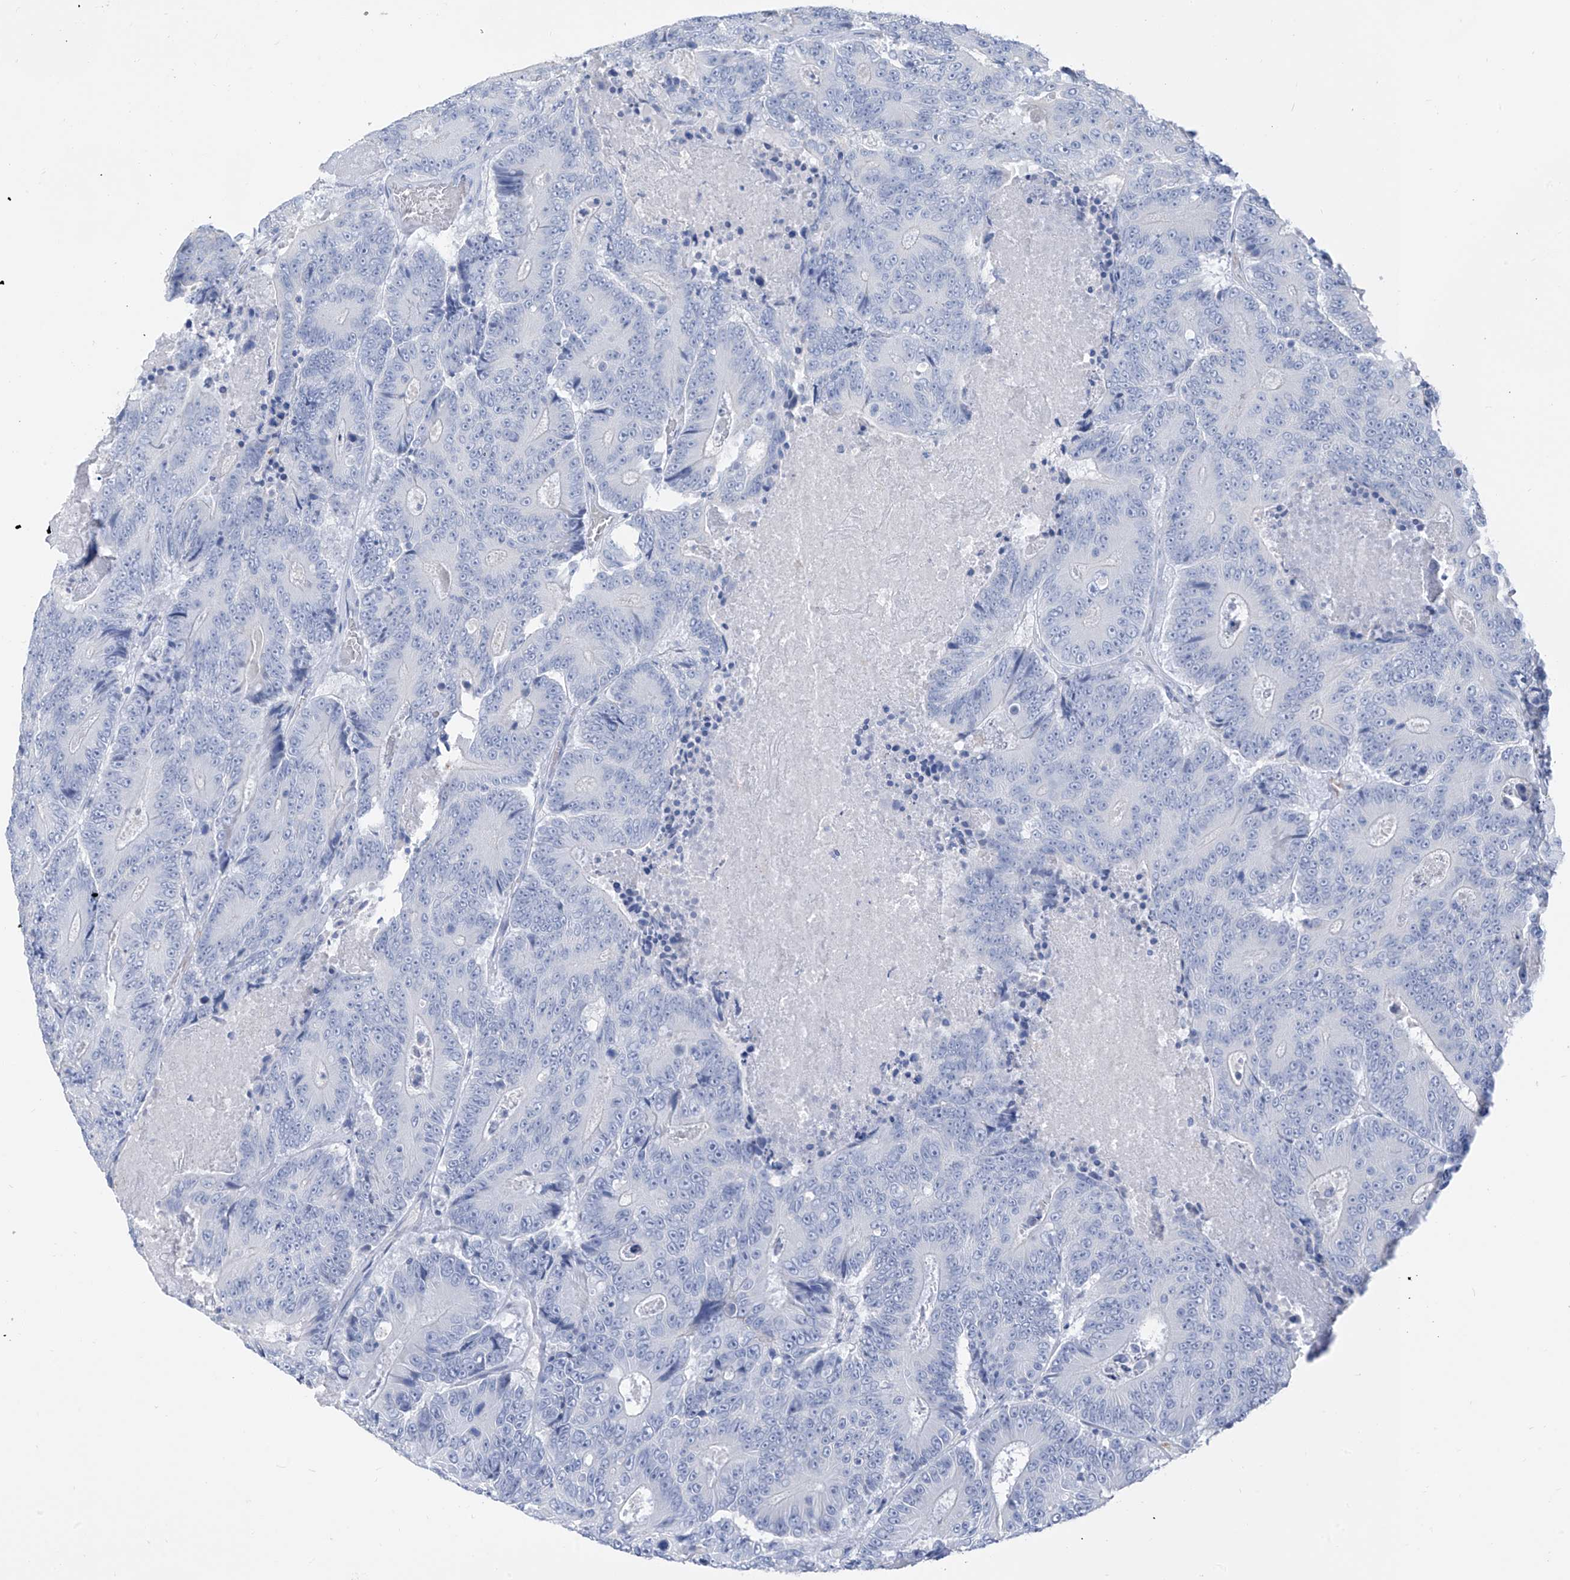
{"staining": {"intensity": "negative", "quantity": "none", "location": "none"}, "tissue": "colorectal cancer", "cell_type": "Tumor cells", "image_type": "cancer", "snomed": [{"axis": "morphology", "description": "Adenocarcinoma, NOS"}, {"axis": "topography", "description": "Colon"}], "caption": "IHC of human adenocarcinoma (colorectal) reveals no staining in tumor cells. (DAB (3,3'-diaminobenzidine) immunohistochemistry with hematoxylin counter stain).", "gene": "PAFAH1B3", "patient": {"sex": "male", "age": 83}}